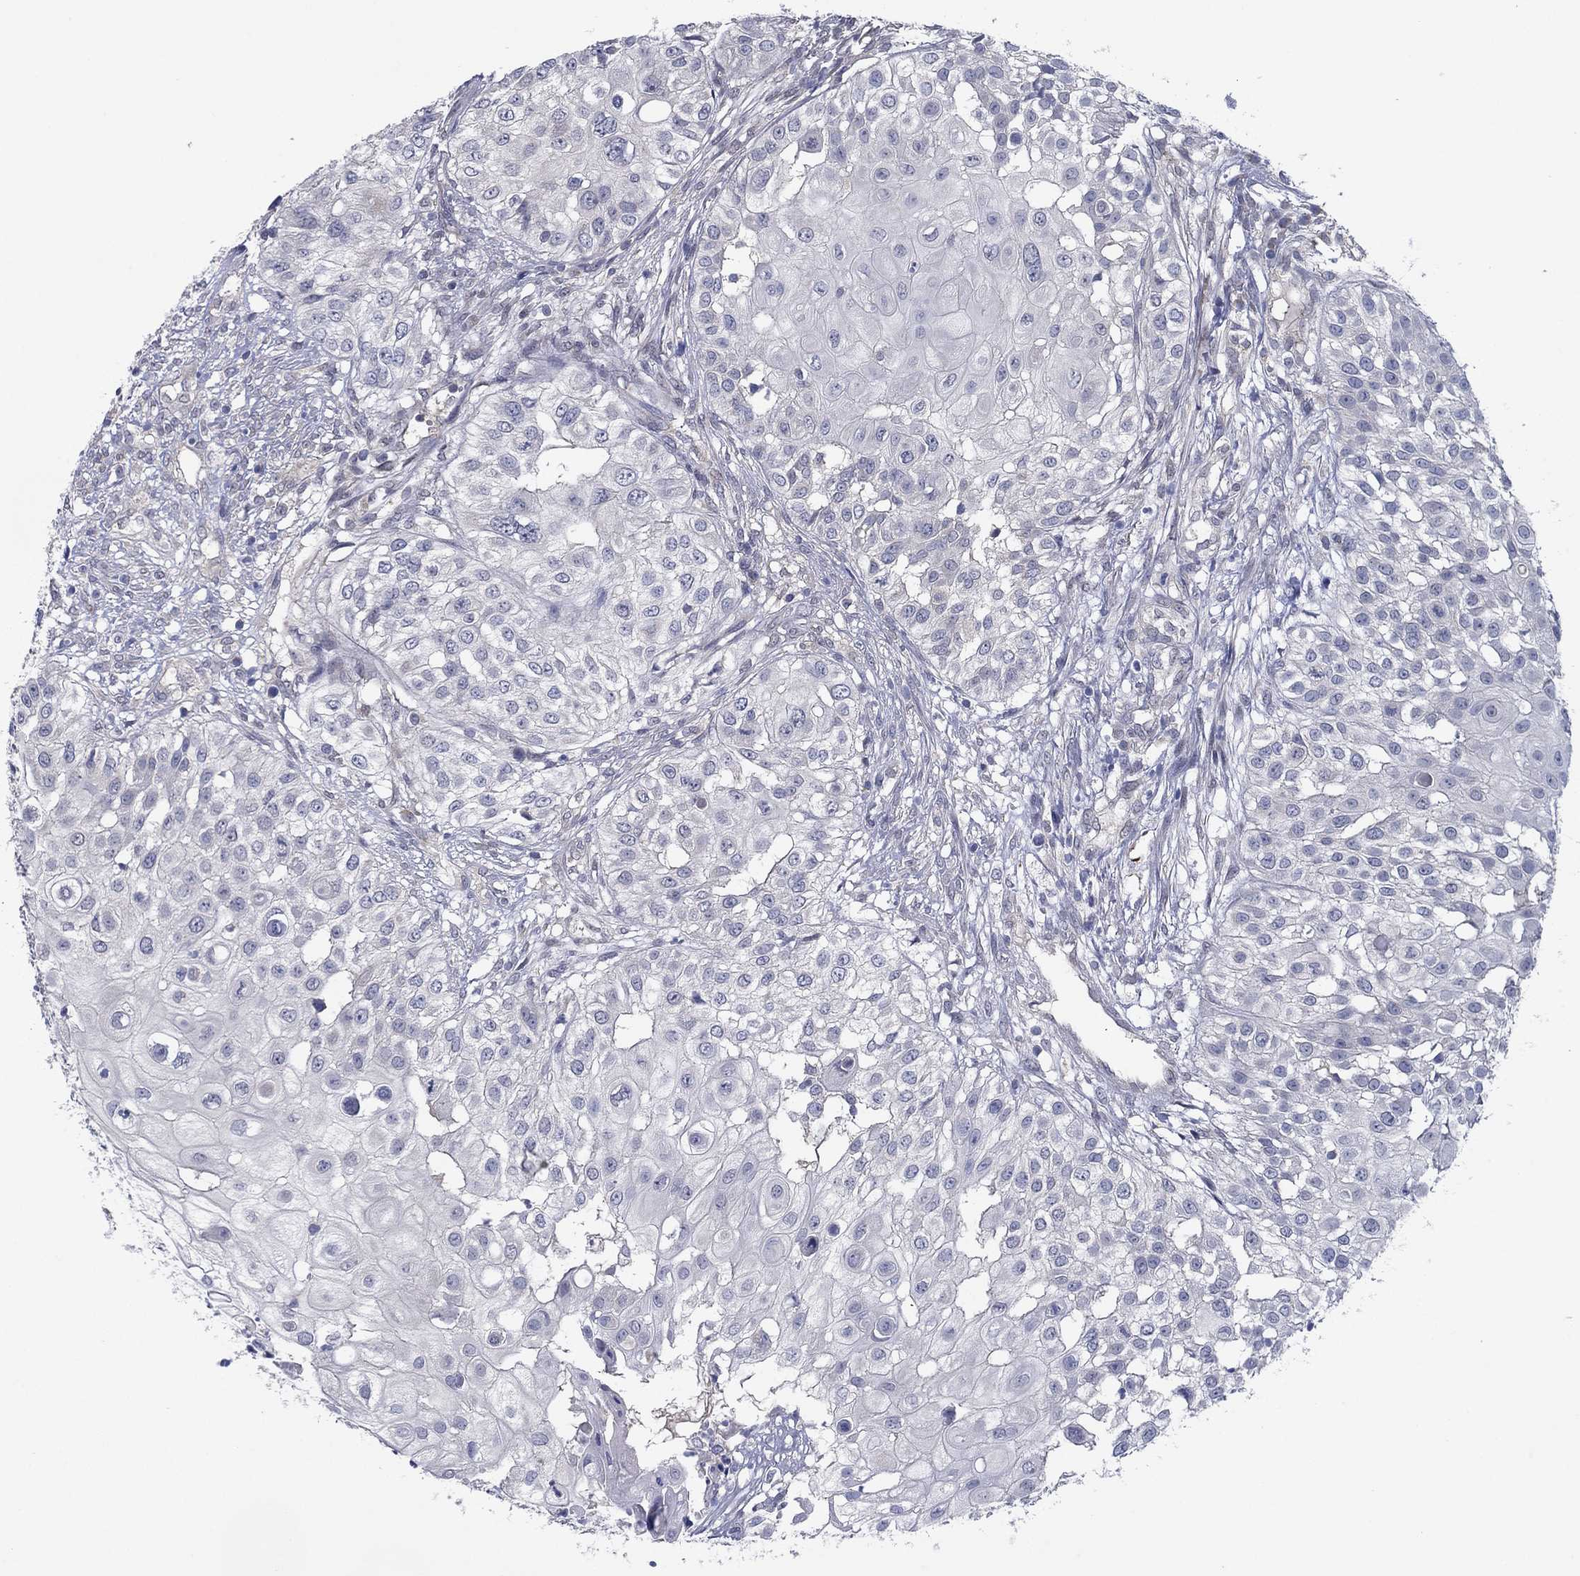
{"staining": {"intensity": "negative", "quantity": "none", "location": "none"}, "tissue": "urothelial cancer", "cell_type": "Tumor cells", "image_type": "cancer", "snomed": [{"axis": "morphology", "description": "Urothelial carcinoma, High grade"}, {"axis": "topography", "description": "Urinary bladder"}], "caption": "This is an IHC histopathology image of urothelial cancer. There is no expression in tumor cells.", "gene": "GRHPR", "patient": {"sex": "female", "age": 79}}